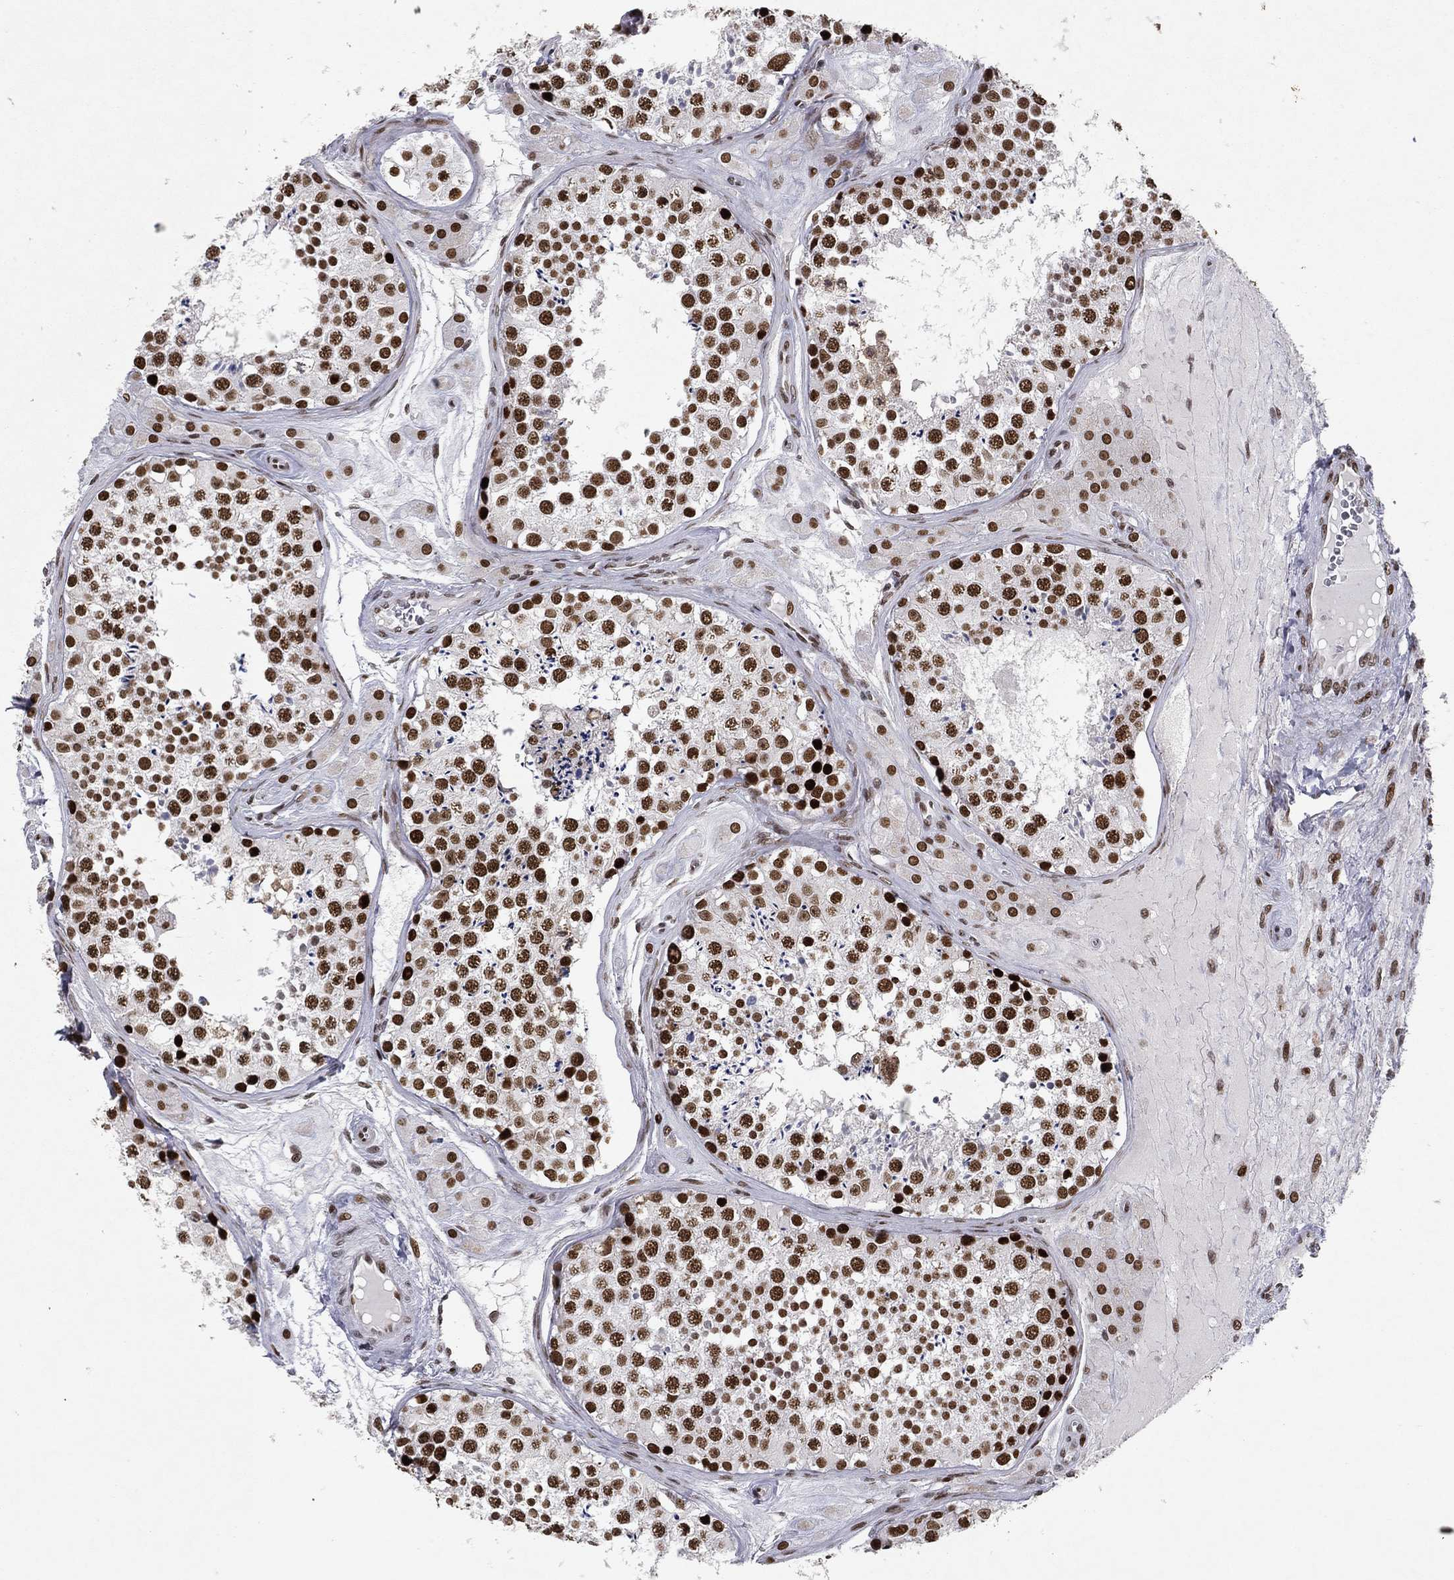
{"staining": {"intensity": "strong", "quantity": ">75%", "location": "nuclear"}, "tissue": "testis", "cell_type": "Cells in seminiferous ducts", "image_type": "normal", "snomed": [{"axis": "morphology", "description": "Normal tissue, NOS"}, {"axis": "topography", "description": "Testis"}], "caption": "Approximately >75% of cells in seminiferous ducts in benign testis show strong nuclear protein expression as visualized by brown immunohistochemical staining.", "gene": "RTF1", "patient": {"sex": "male", "age": 31}}